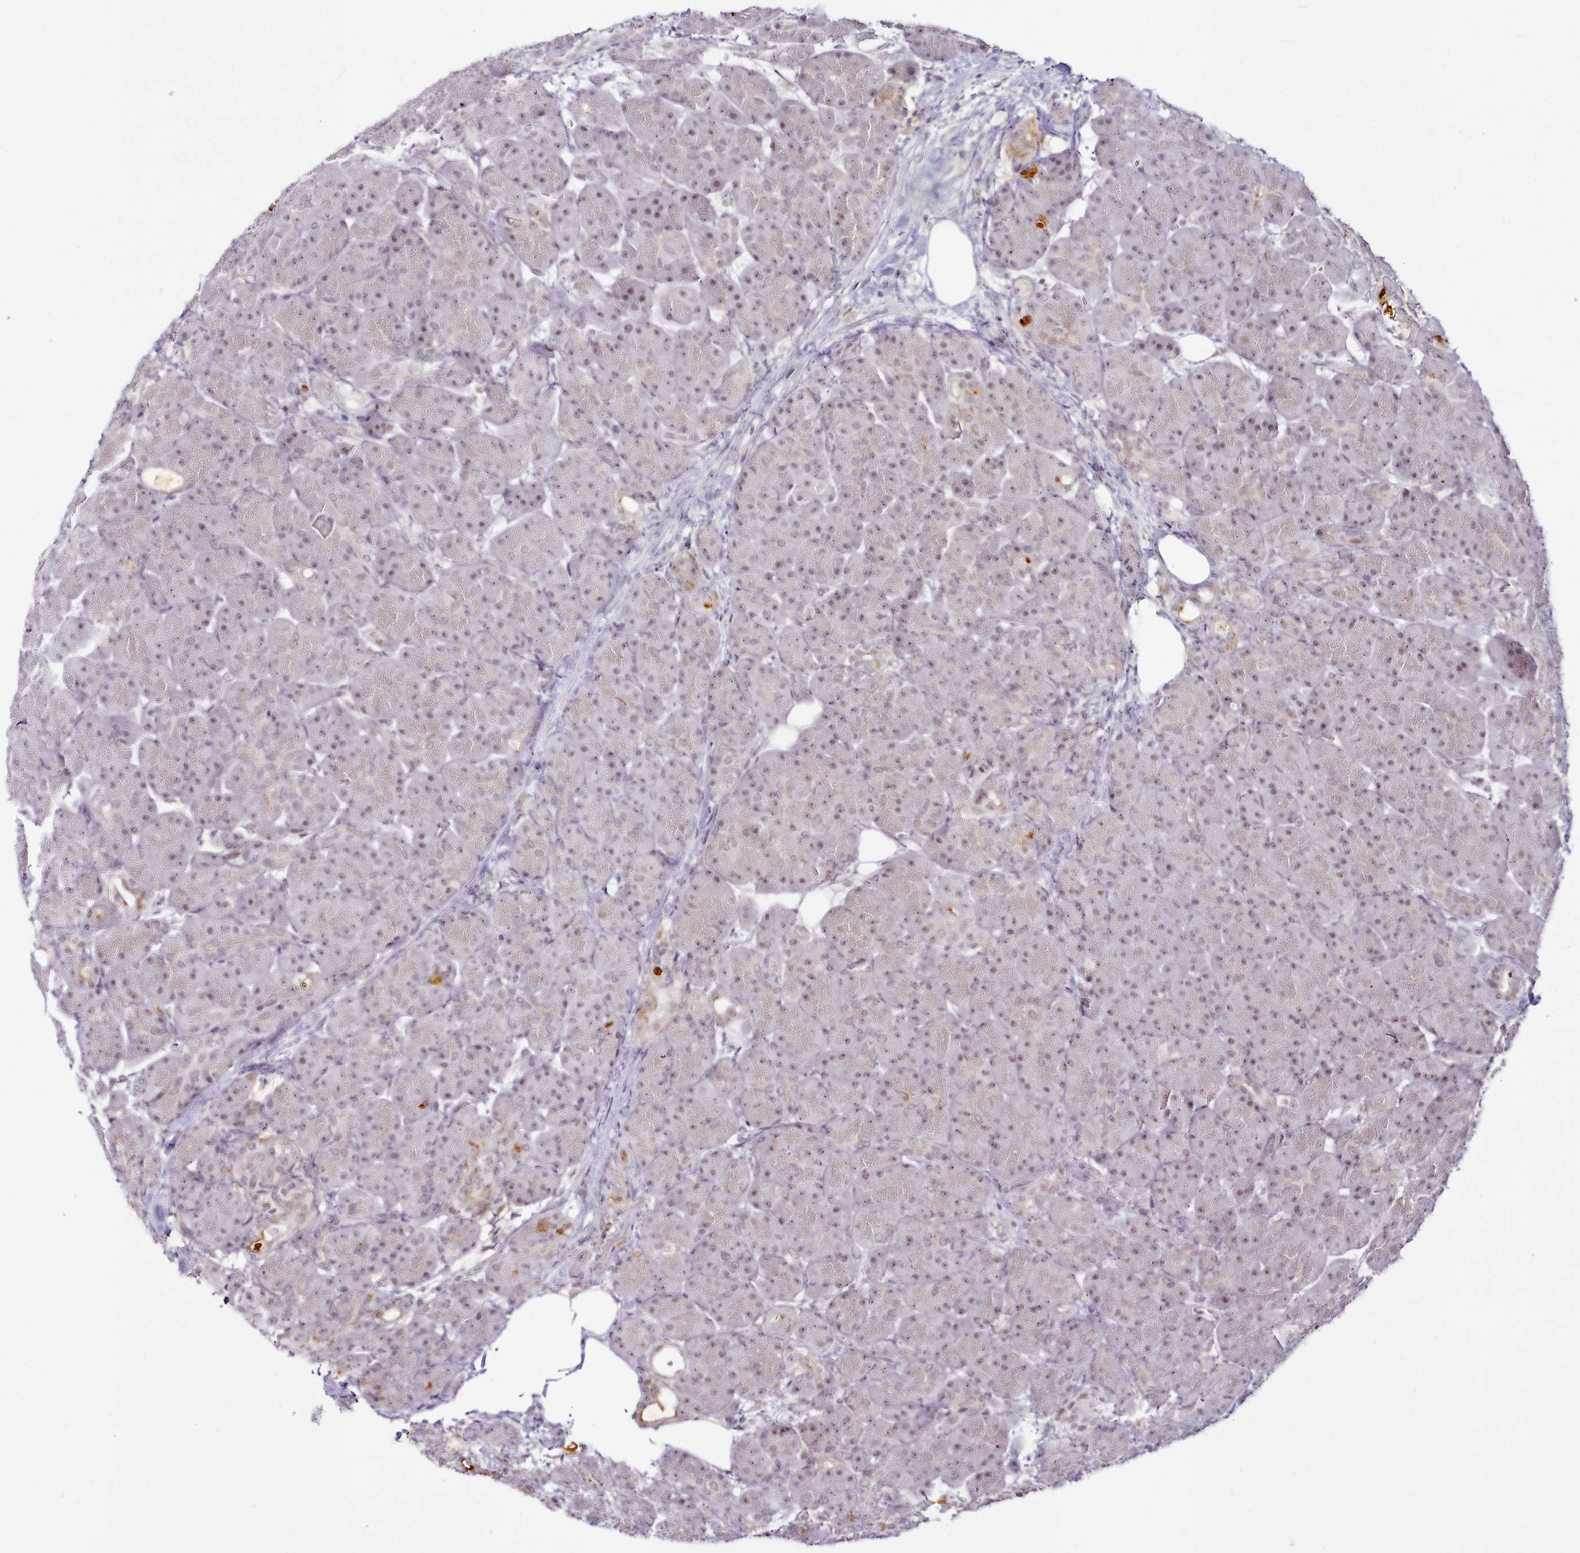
{"staining": {"intensity": "weak", "quantity": ">75%", "location": "nuclear"}, "tissue": "pancreas", "cell_type": "Exocrine glandular cells", "image_type": "normal", "snomed": [{"axis": "morphology", "description": "Normal tissue, NOS"}, {"axis": "topography", "description": "Pancreas"}], "caption": "Immunohistochemistry of benign pancreas exhibits low levels of weak nuclear staining in approximately >75% of exocrine glandular cells. The staining was performed using DAB (3,3'-diaminobenzidine), with brown indicating positive protein expression. Nuclei are stained blue with hematoxylin.", "gene": "SYT15B", "patient": {"sex": "male", "age": 63}}